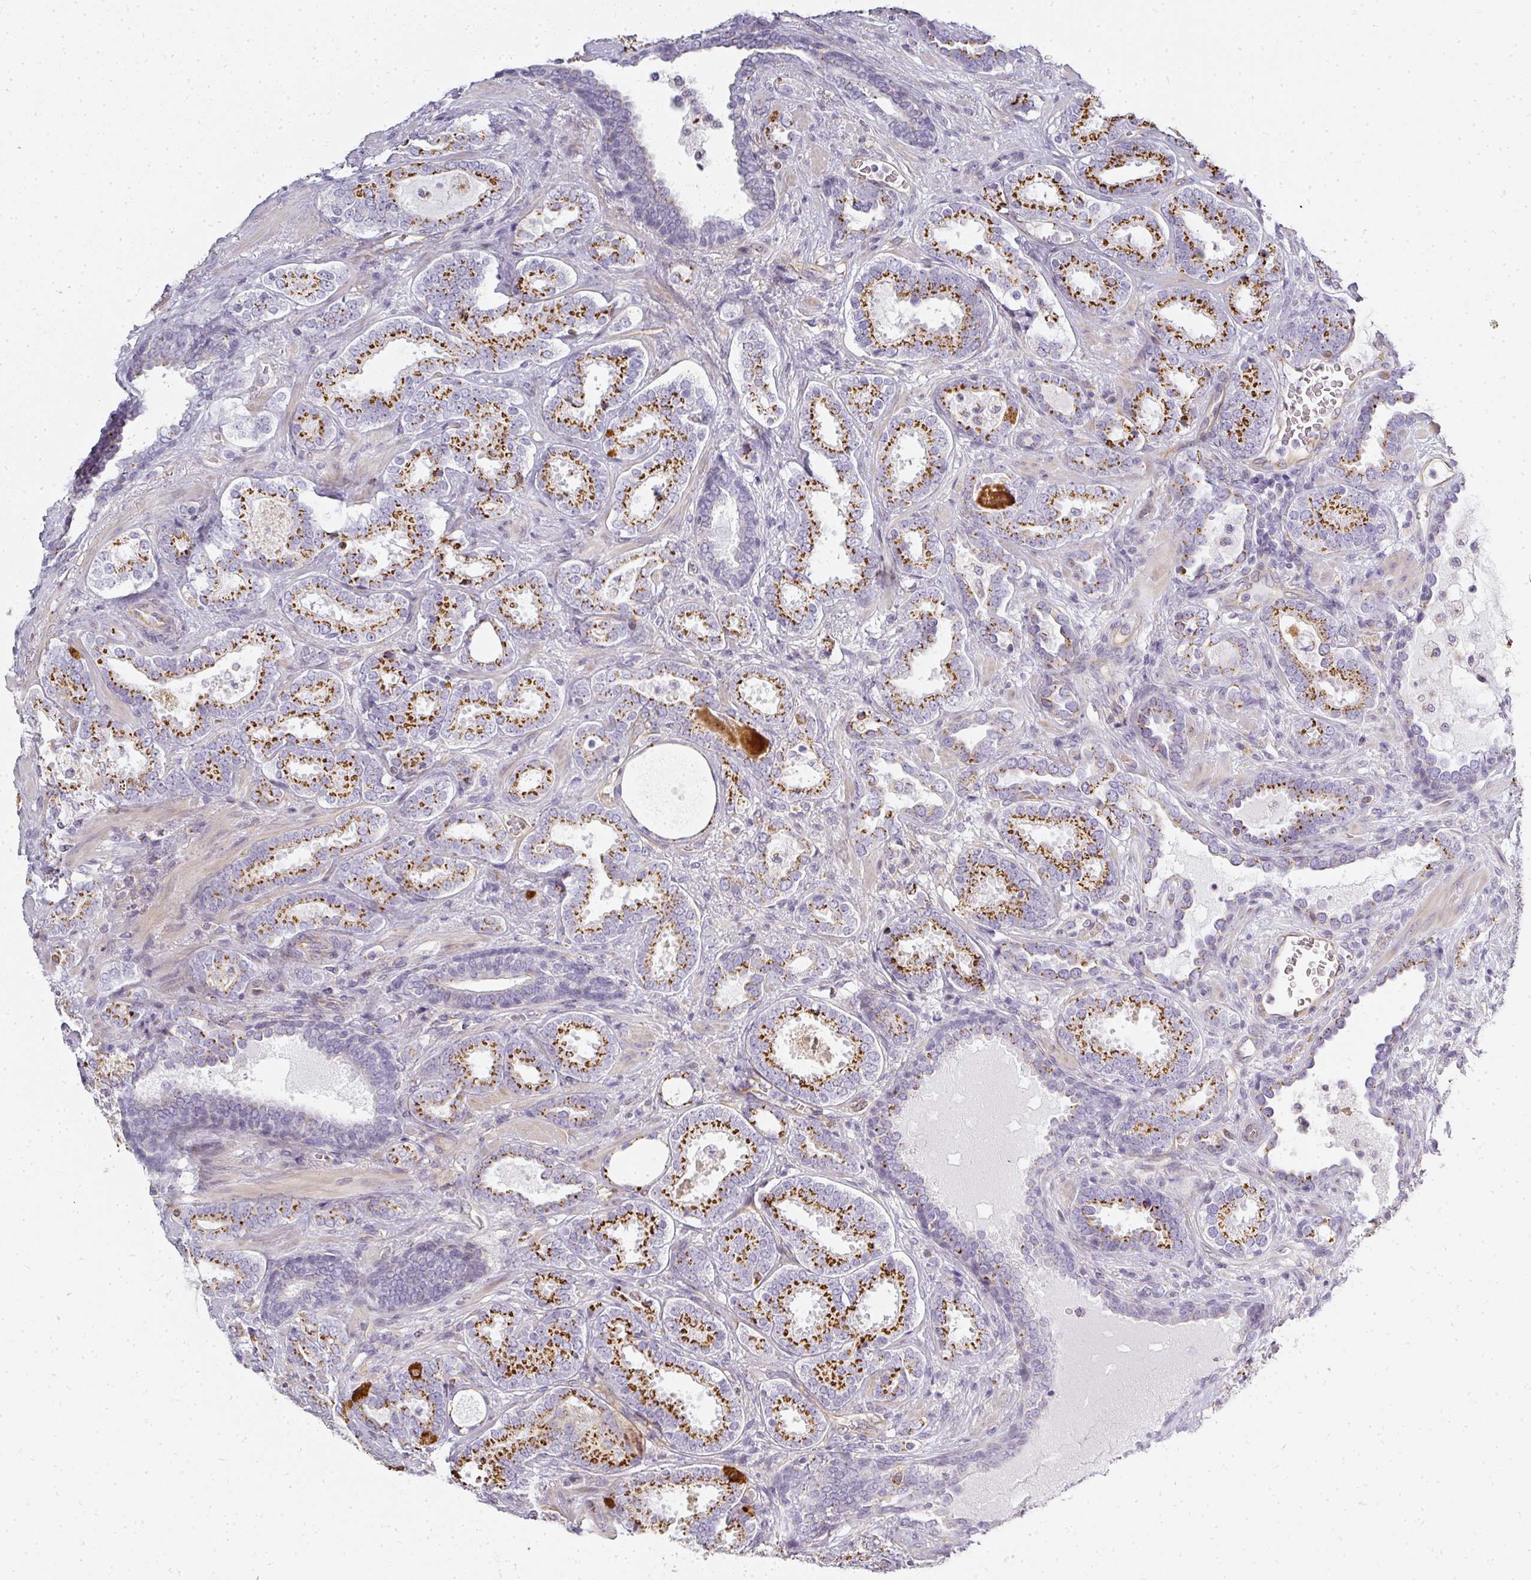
{"staining": {"intensity": "moderate", "quantity": "25%-75%", "location": "cytoplasmic/membranous"}, "tissue": "prostate cancer", "cell_type": "Tumor cells", "image_type": "cancer", "snomed": [{"axis": "morphology", "description": "Adenocarcinoma, High grade"}, {"axis": "topography", "description": "Prostate"}], "caption": "DAB immunohistochemical staining of human prostate cancer demonstrates moderate cytoplasmic/membranous protein staining in approximately 25%-75% of tumor cells. The staining is performed using DAB (3,3'-diaminobenzidine) brown chromogen to label protein expression. The nuclei are counter-stained blue using hematoxylin.", "gene": "ATP8B2", "patient": {"sex": "male", "age": 65}}